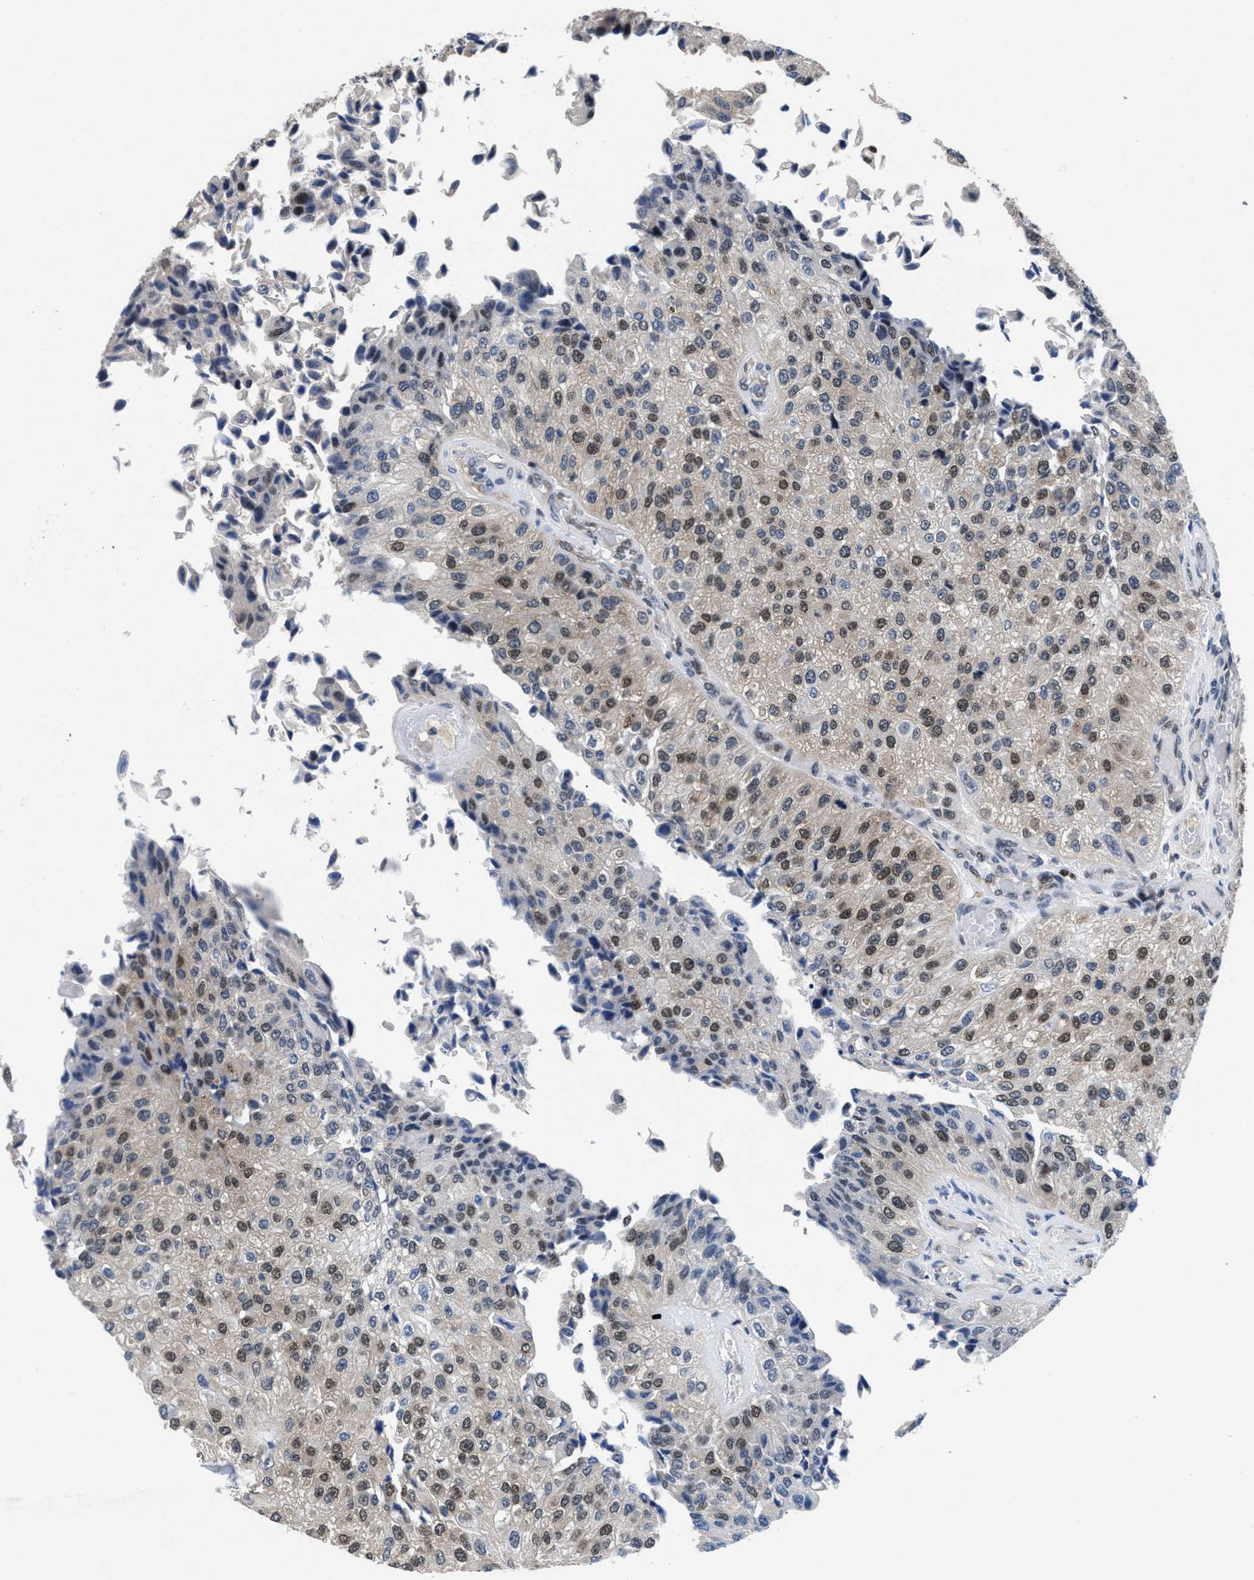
{"staining": {"intensity": "weak", "quantity": ">75%", "location": "nuclear"}, "tissue": "urothelial cancer", "cell_type": "Tumor cells", "image_type": "cancer", "snomed": [{"axis": "morphology", "description": "Urothelial carcinoma, High grade"}, {"axis": "topography", "description": "Kidney"}, {"axis": "topography", "description": "Urinary bladder"}], "caption": "Protein positivity by immunohistochemistry (IHC) exhibits weak nuclear staining in about >75% of tumor cells in urothelial cancer.", "gene": "WDR81", "patient": {"sex": "male", "age": 77}}